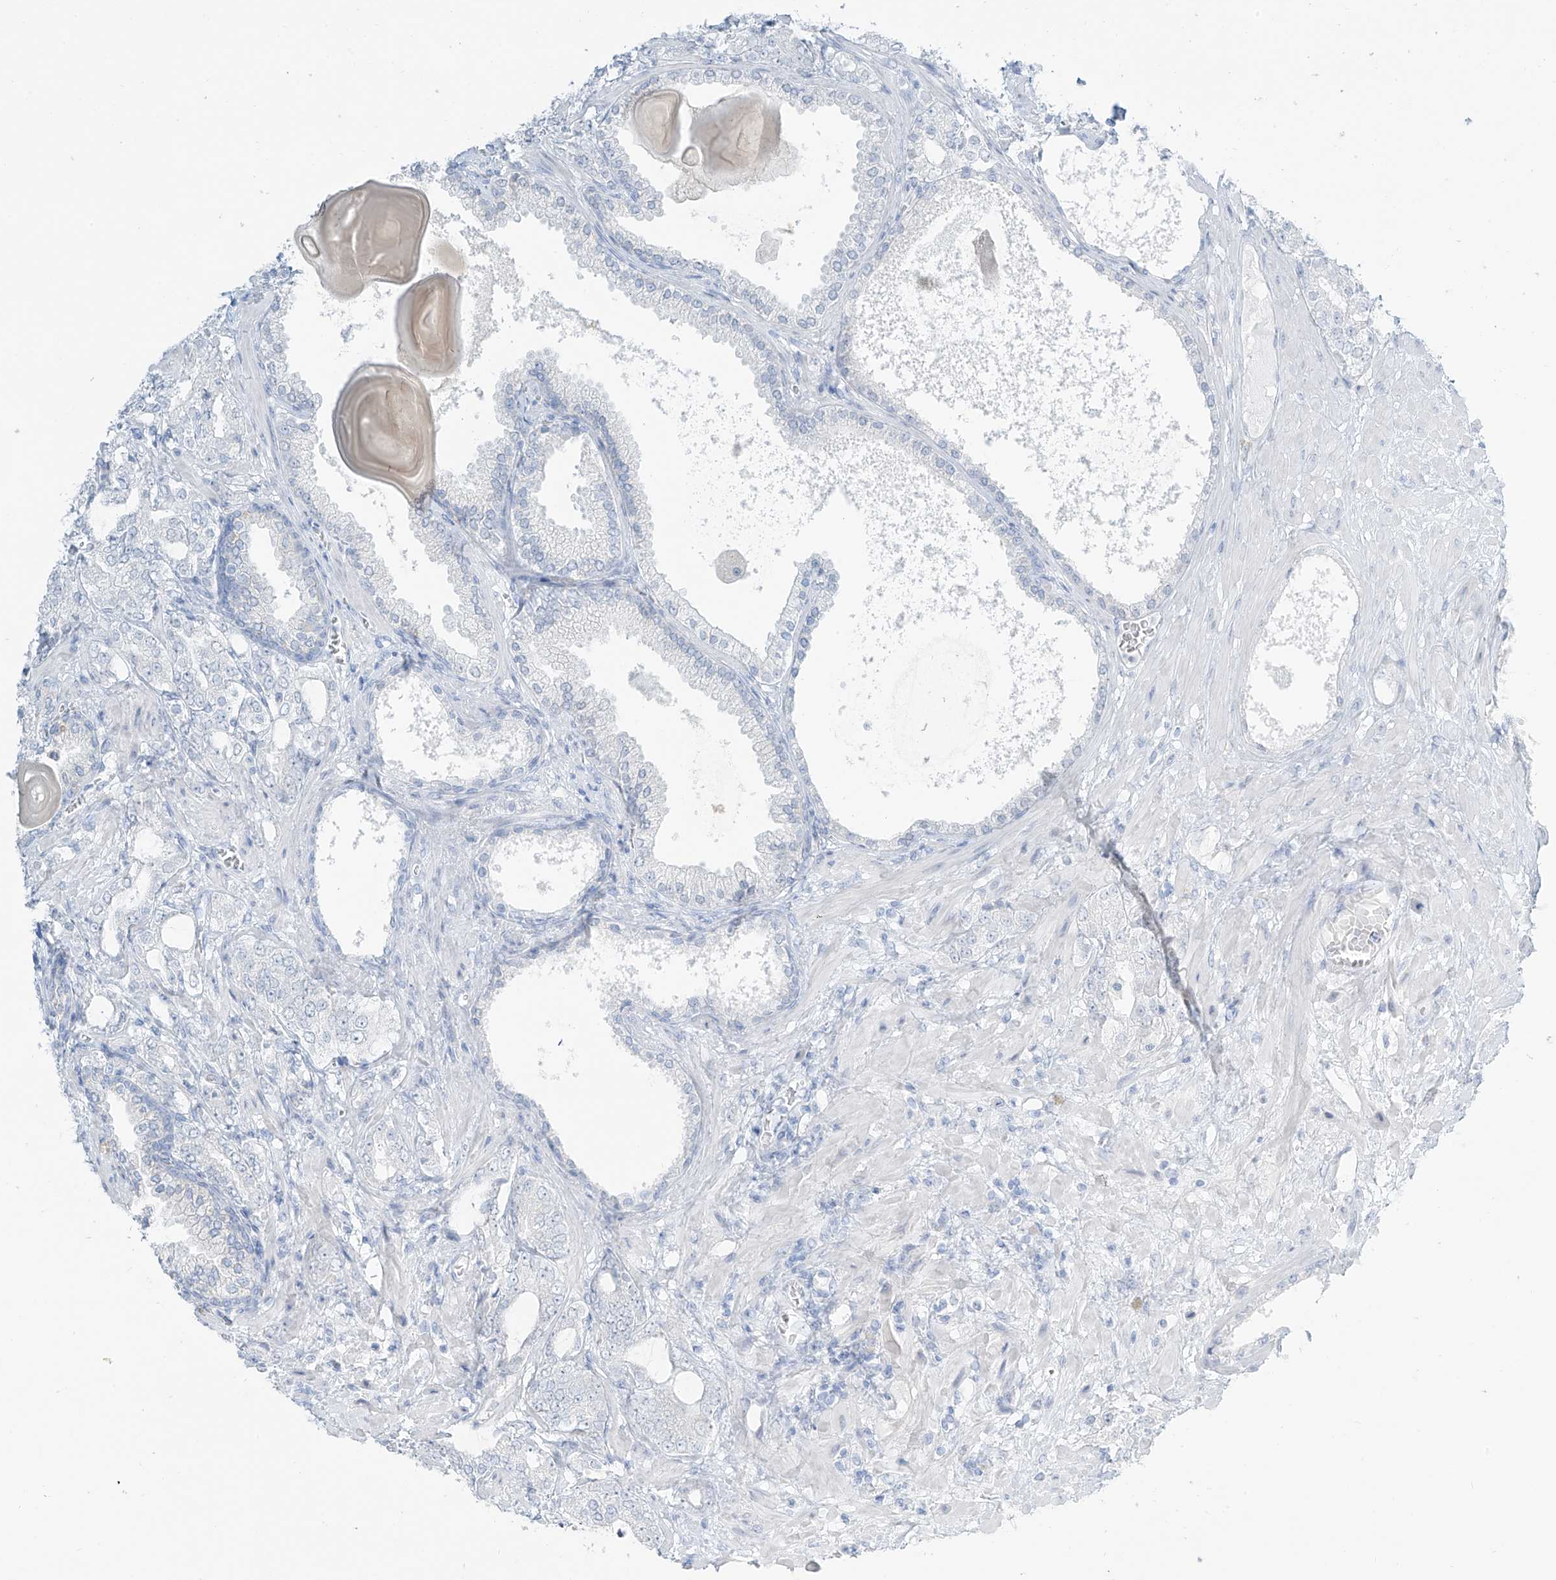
{"staining": {"intensity": "negative", "quantity": "none", "location": "none"}, "tissue": "prostate cancer", "cell_type": "Tumor cells", "image_type": "cancer", "snomed": [{"axis": "morphology", "description": "Adenocarcinoma, High grade"}, {"axis": "topography", "description": "Prostate"}], "caption": "DAB immunohistochemical staining of high-grade adenocarcinoma (prostate) exhibits no significant positivity in tumor cells. The staining is performed using DAB (3,3'-diaminobenzidine) brown chromogen with nuclei counter-stained in using hematoxylin.", "gene": "PRDM6", "patient": {"sex": "male", "age": 64}}